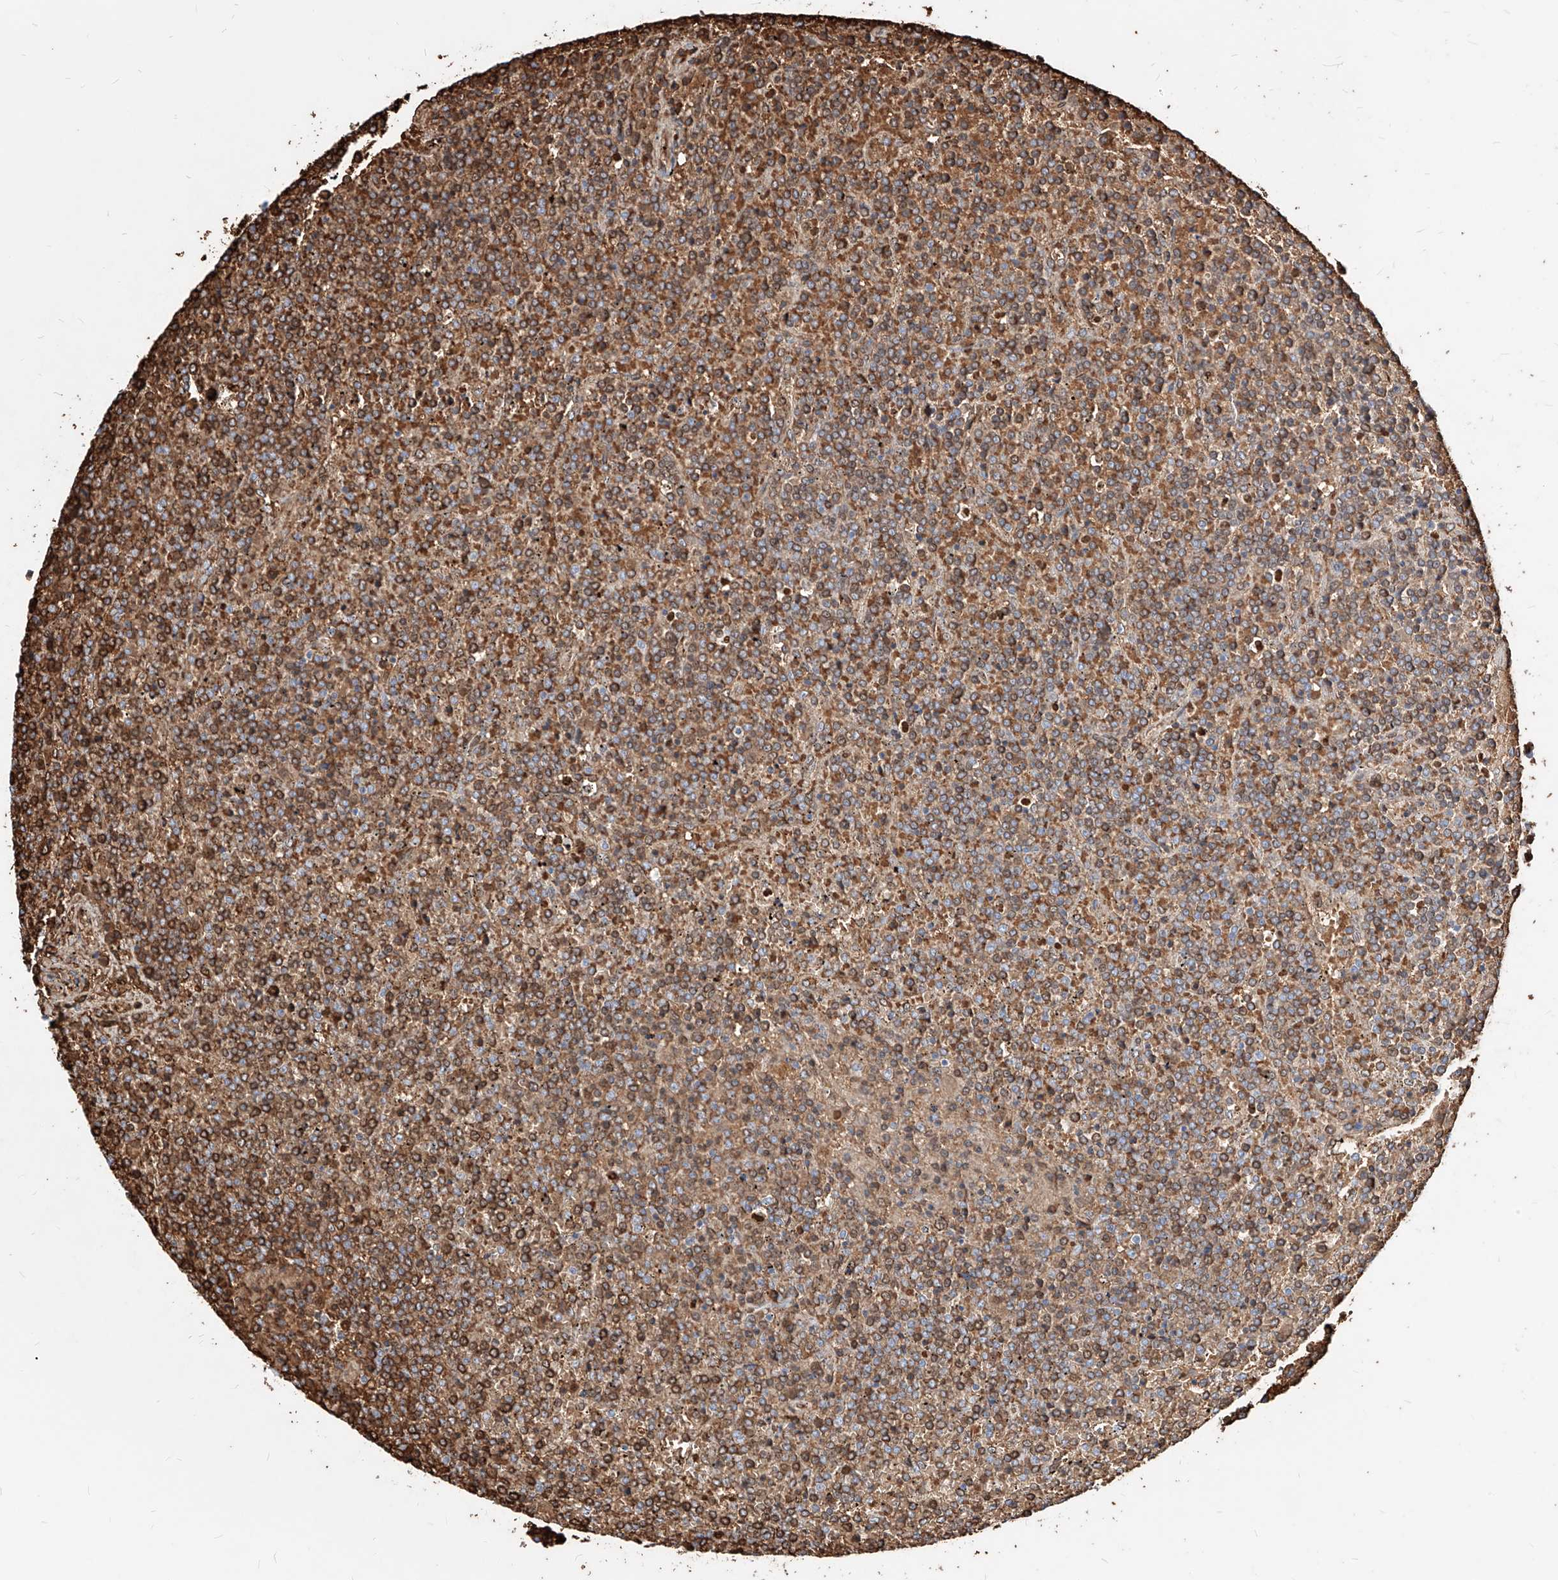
{"staining": {"intensity": "moderate", "quantity": ">75%", "location": "cytoplasmic/membranous"}, "tissue": "lymphoma", "cell_type": "Tumor cells", "image_type": "cancer", "snomed": [{"axis": "morphology", "description": "Malignant lymphoma, non-Hodgkin's type, Low grade"}, {"axis": "topography", "description": "Spleen"}], "caption": "Immunohistochemical staining of human lymphoma shows moderate cytoplasmic/membranous protein staining in about >75% of tumor cells.", "gene": "ZFP42", "patient": {"sex": "female", "age": 19}}